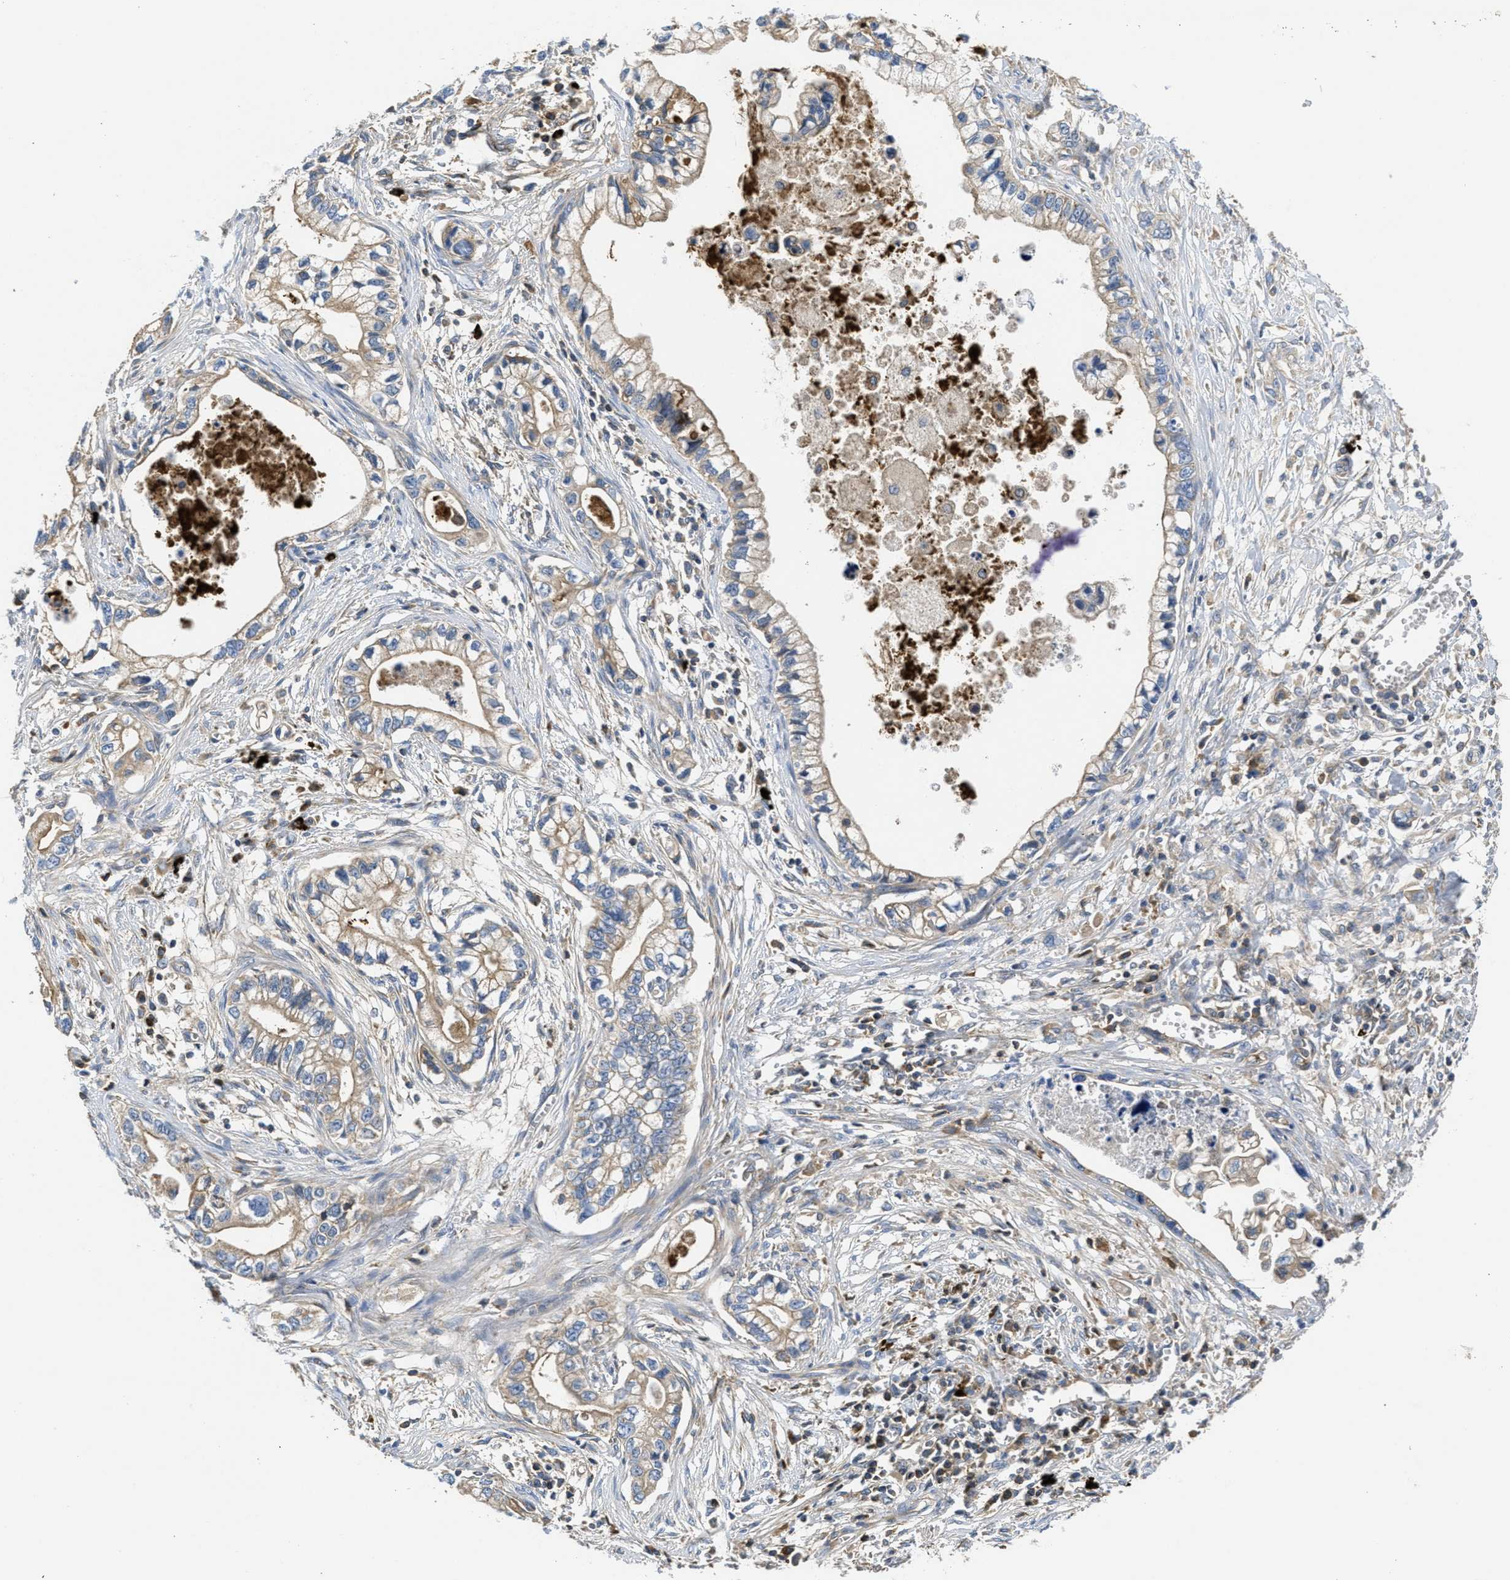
{"staining": {"intensity": "weak", "quantity": ">75%", "location": "cytoplasmic/membranous"}, "tissue": "pancreatic cancer", "cell_type": "Tumor cells", "image_type": "cancer", "snomed": [{"axis": "morphology", "description": "Adenocarcinoma, NOS"}, {"axis": "topography", "description": "Pancreas"}], "caption": "Immunohistochemical staining of human adenocarcinoma (pancreatic) exhibits low levels of weak cytoplasmic/membranous staining in about >75% of tumor cells.", "gene": "GALK1", "patient": {"sex": "male", "age": 56}}